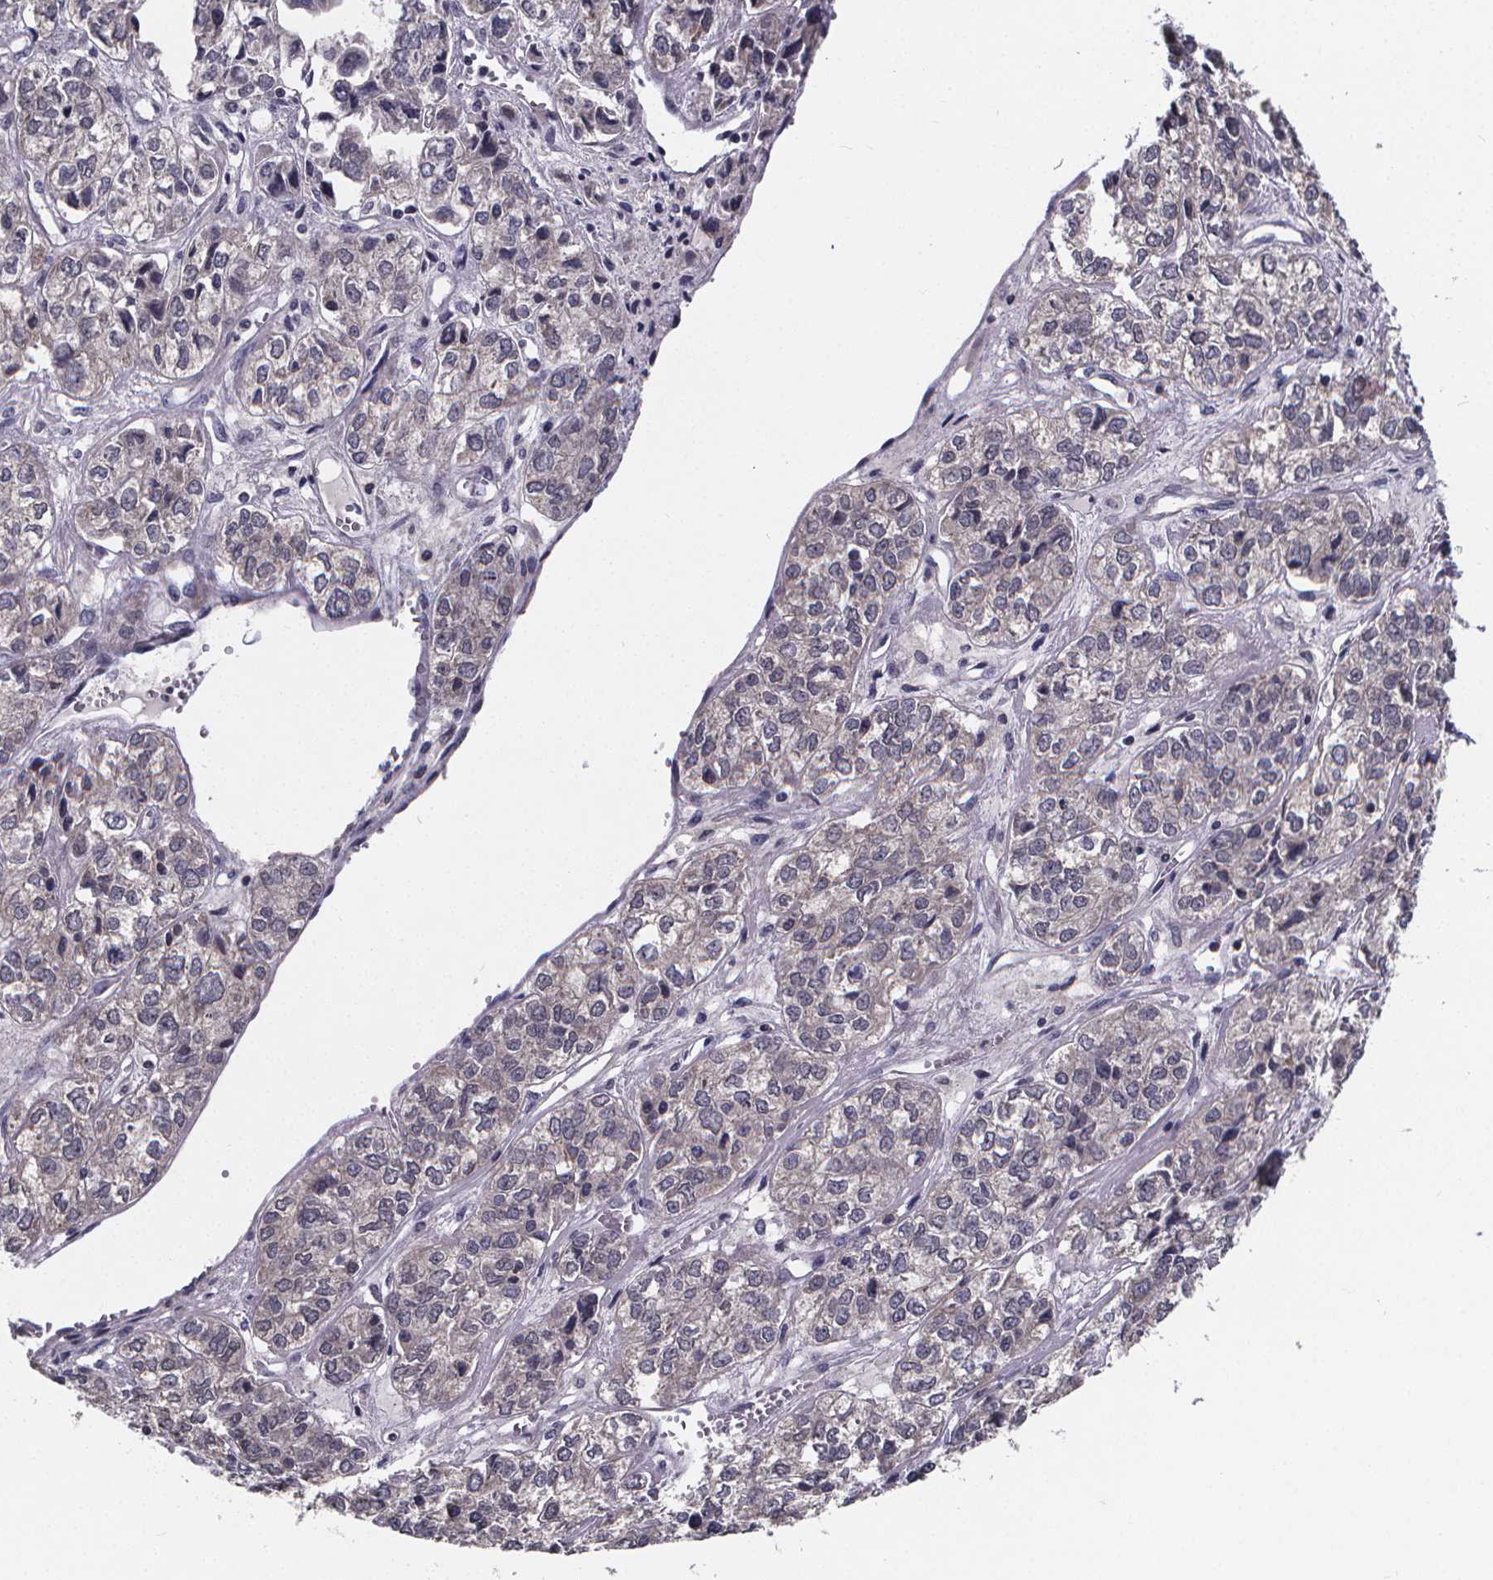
{"staining": {"intensity": "negative", "quantity": "none", "location": "none"}, "tissue": "ovarian cancer", "cell_type": "Tumor cells", "image_type": "cancer", "snomed": [{"axis": "morphology", "description": "Carcinoma, endometroid"}, {"axis": "topography", "description": "Ovary"}], "caption": "DAB immunohistochemical staining of ovarian endometroid carcinoma demonstrates no significant expression in tumor cells.", "gene": "FBXW2", "patient": {"sex": "female", "age": 64}}